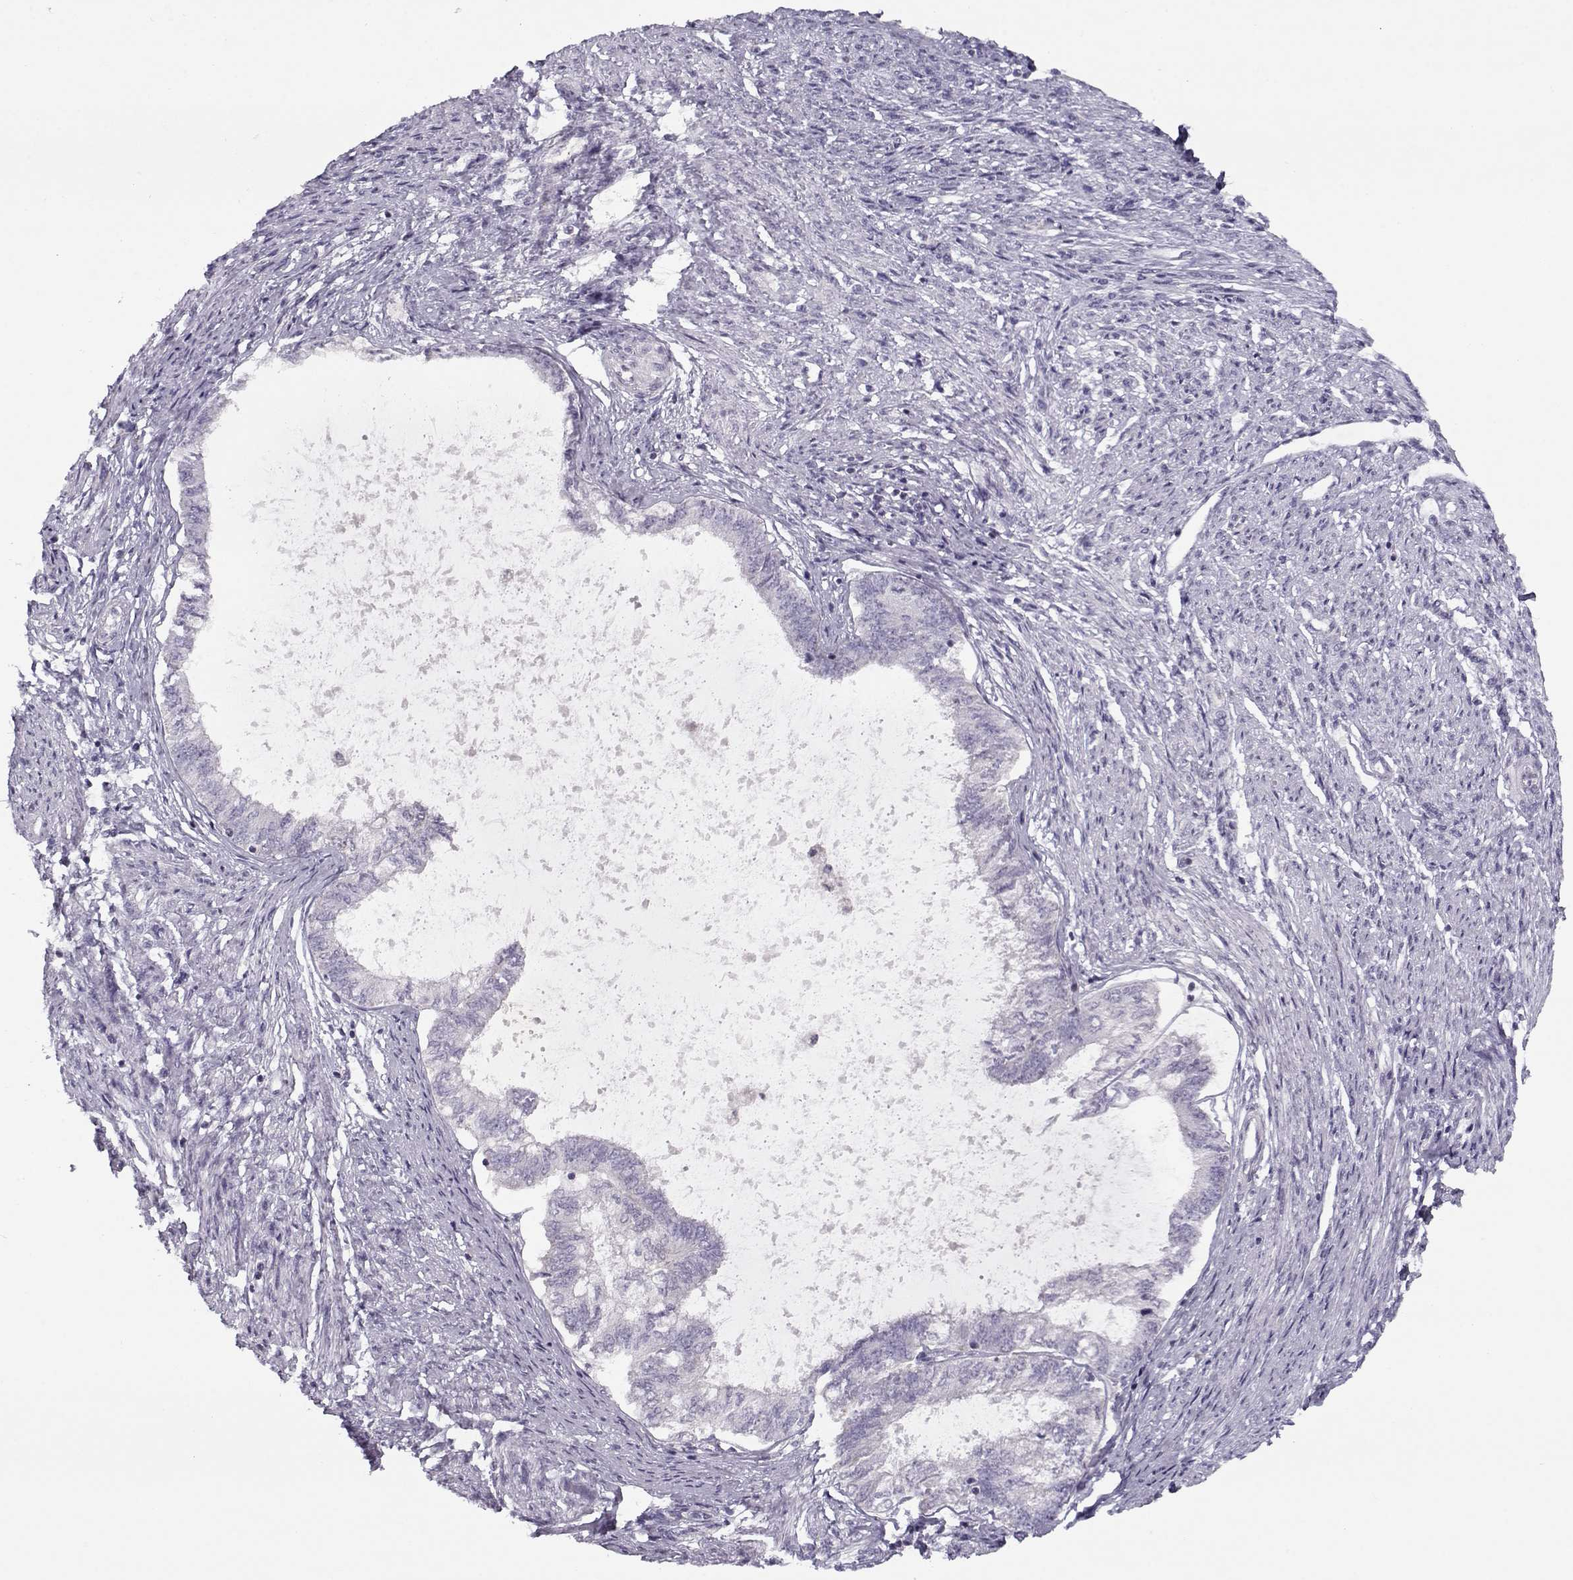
{"staining": {"intensity": "negative", "quantity": "none", "location": "none"}, "tissue": "endometrial cancer", "cell_type": "Tumor cells", "image_type": "cancer", "snomed": [{"axis": "morphology", "description": "Adenocarcinoma, NOS"}, {"axis": "topography", "description": "Endometrium"}], "caption": "A high-resolution photomicrograph shows immunohistochemistry (IHC) staining of endometrial cancer, which displays no significant positivity in tumor cells.", "gene": "KLF17", "patient": {"sex": "female", "age": 86}}